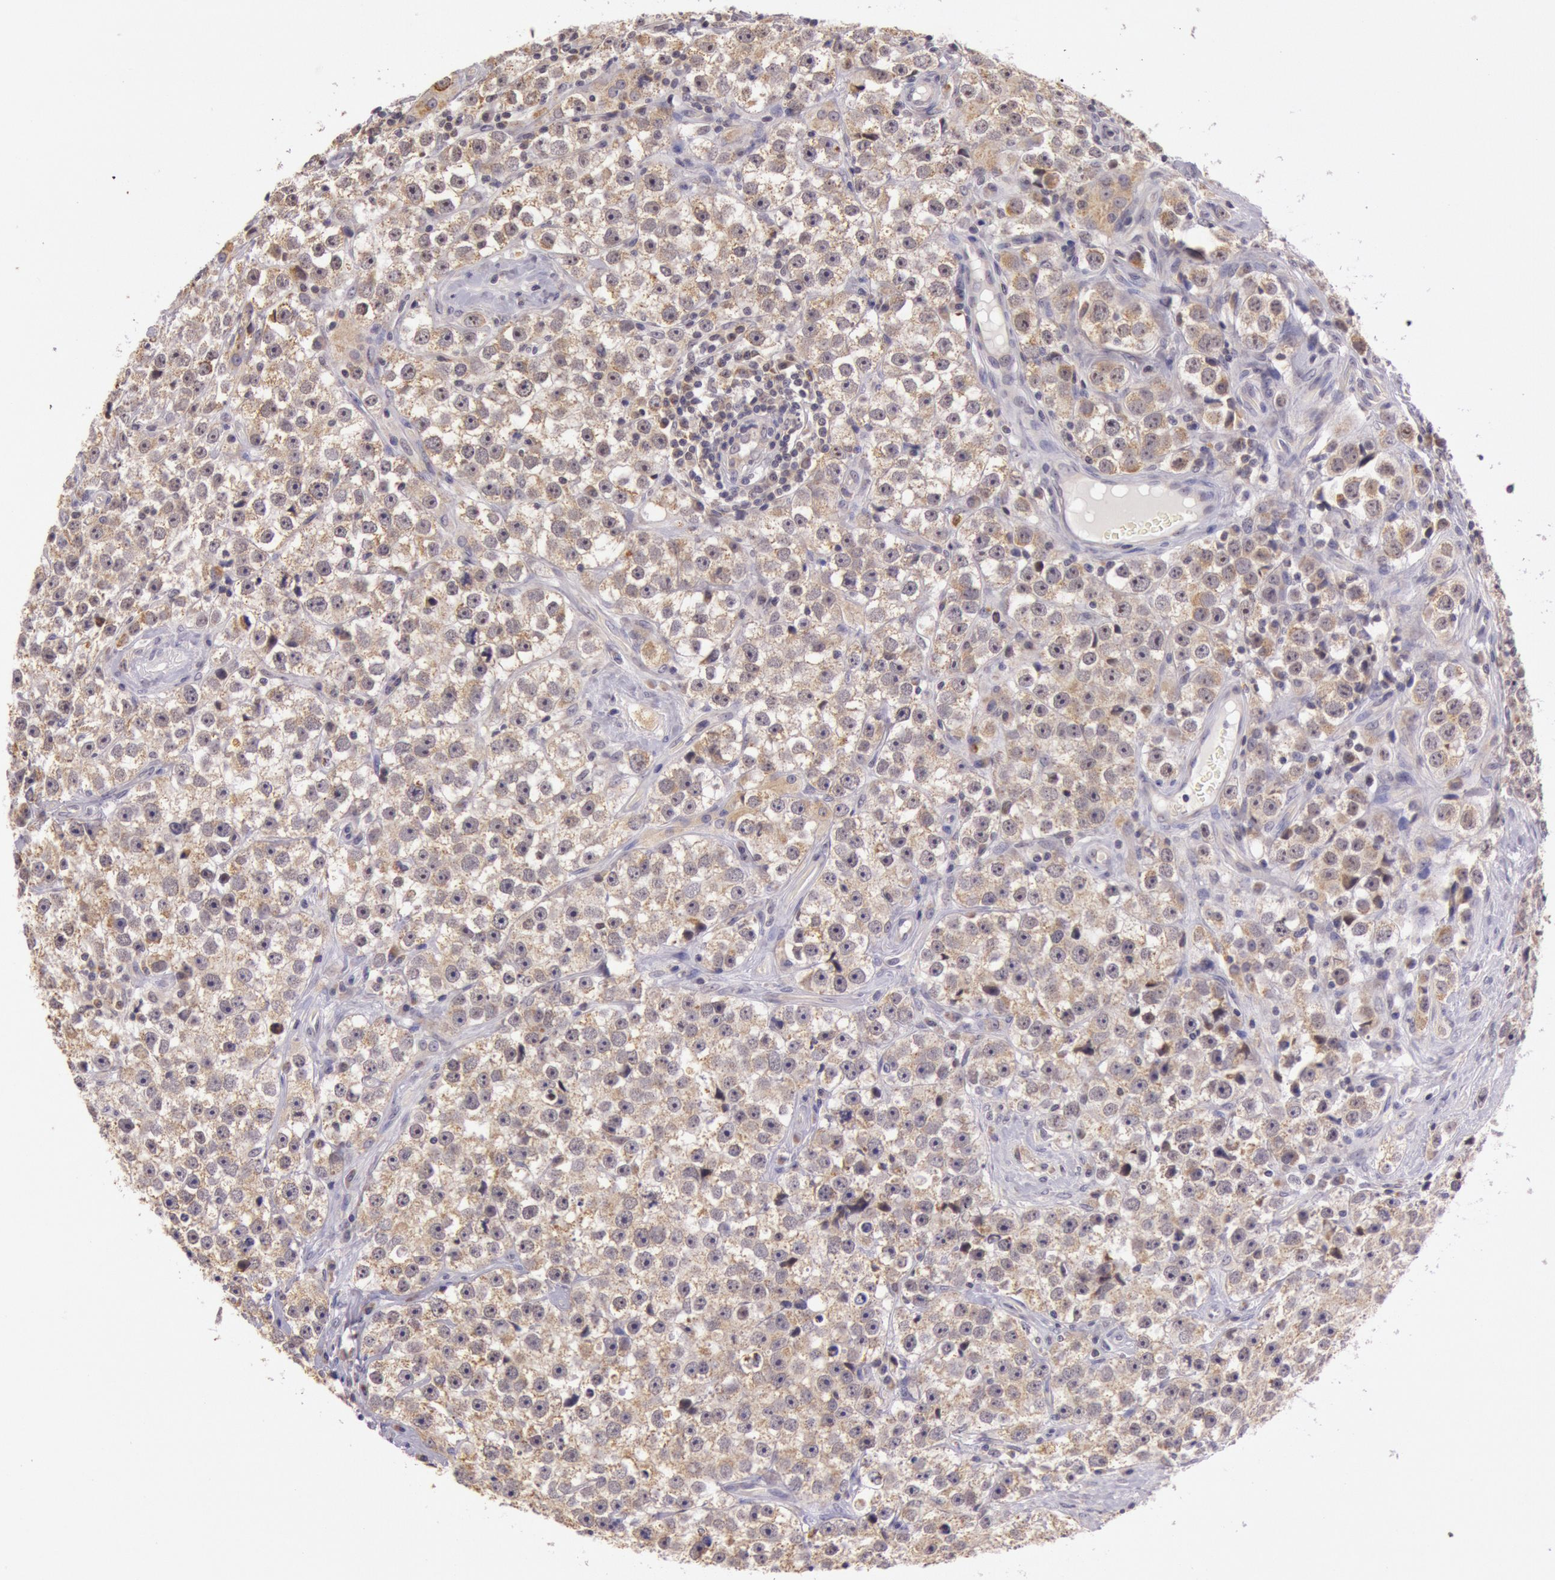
{"staining": {"intensity": "moderate", "quantity": ">75%", "location": "cytoplasmic/membranous,nuclear"}, "tissue": "testis cancer", "cell_type": "Tumor cells", "image_type": "cancer", "snomed": [{"axis": "morphology", "description": "Seminoma, NOS"}, {"axis": "topography", "description": "Testis"}], "caption": "Tumor cells show moderate cytoplasmic/membranous and nuclear staining in about >75% of cells in testis cancer (seminoma).", "gene": "CDK16", "patient": {"sex": "male", "age": 32}}